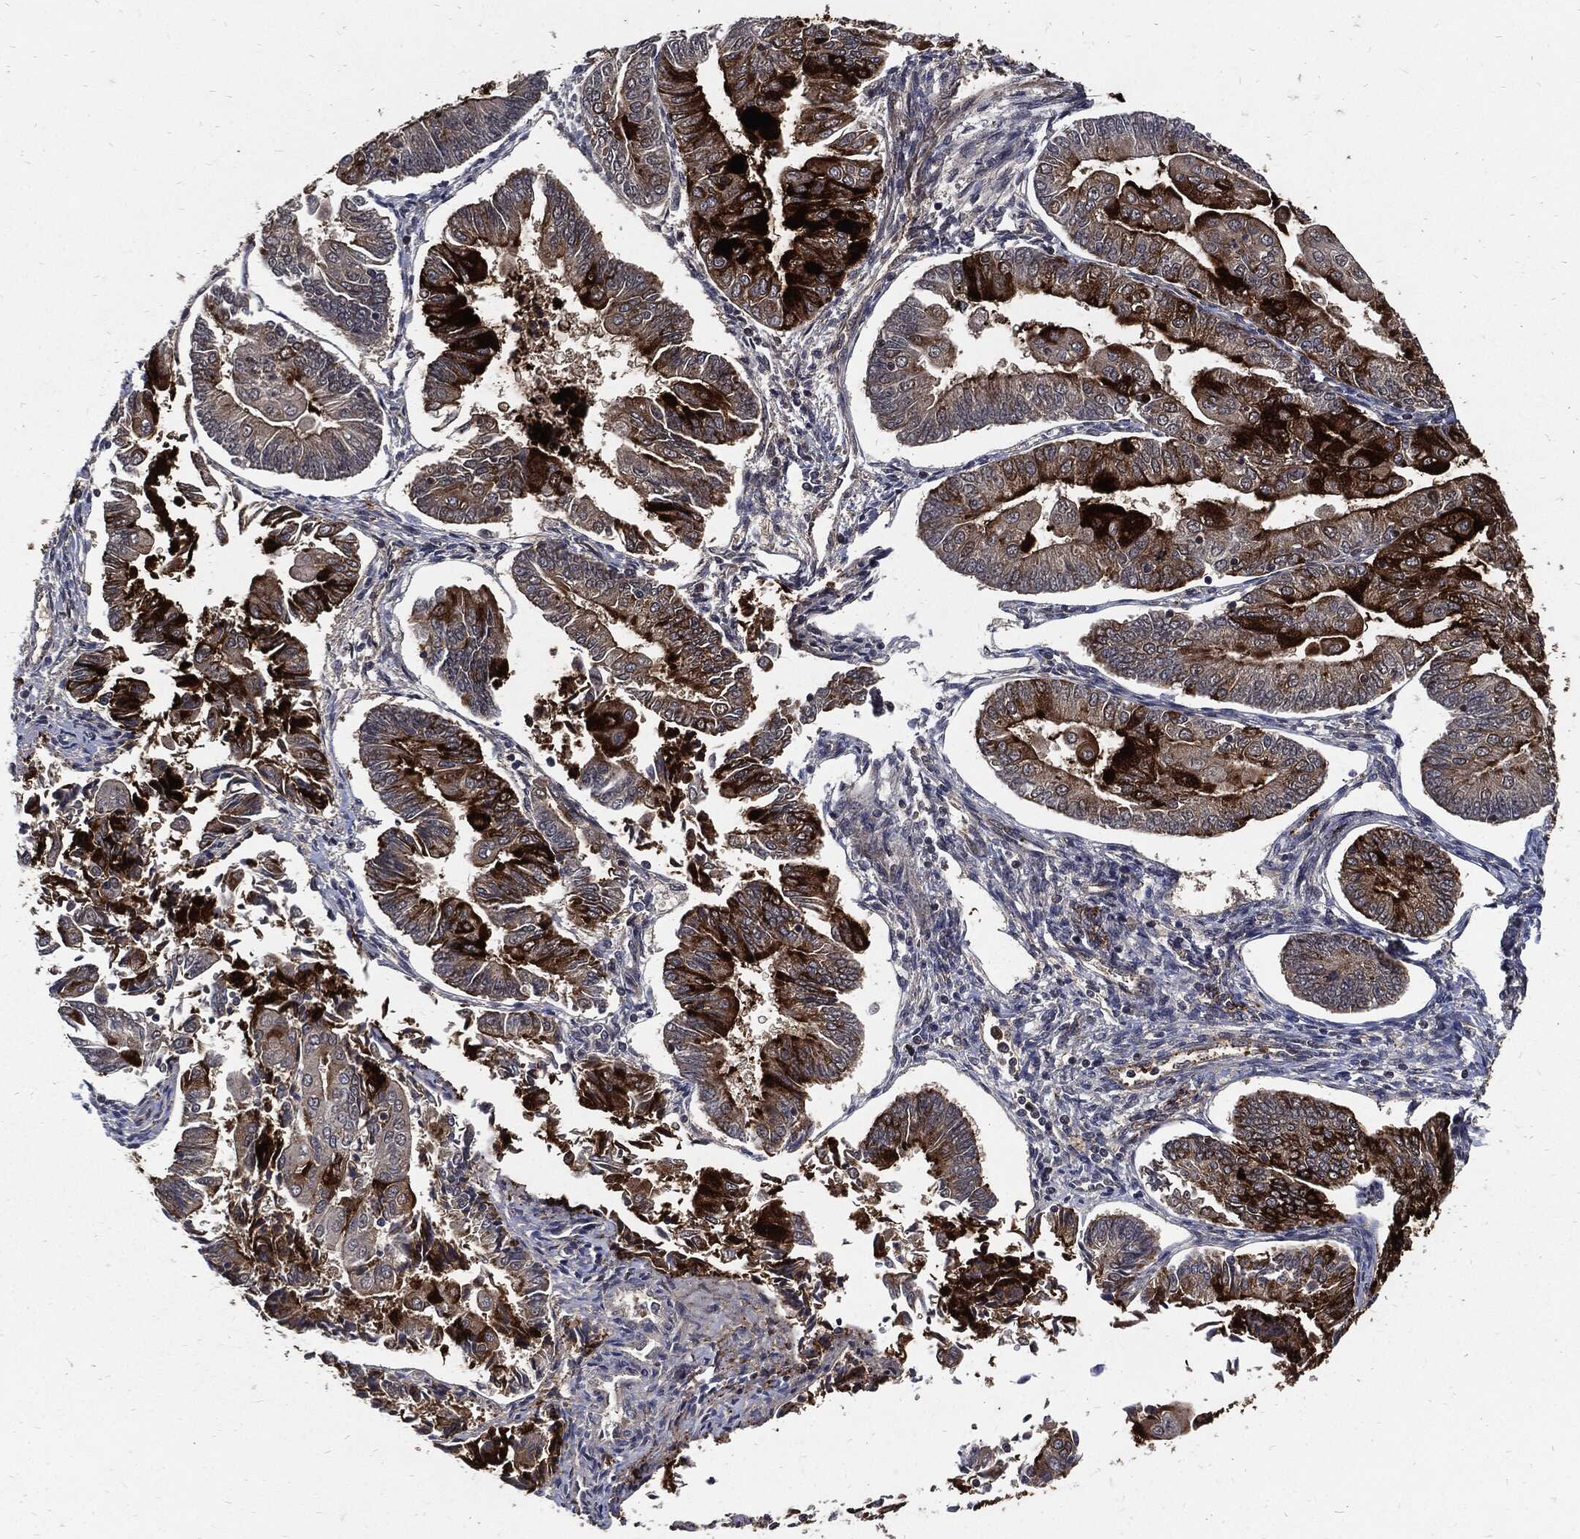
{"staining": {"intensity": "strong", "quantity": "<25%", "location": "cytoplasmic/membranous"}, "tissue": "endometrial cancer", "cell_type": "Tumor cells", "image_type": "cancer", "snomed": [{"axis": "morphology", "description": "Adenocarcinoma, NOS"}, {"axis": "topography", "description": "Endometrium"}], "caption": "About <25% of tumor cells in human adenocarcinoma (endometrial) show strong cytoplasmic/membranous protein staining as visualized by brown immunohistochemical staining.", "gene": "CLU", "patient": {"sex": "female", "age": 56}}